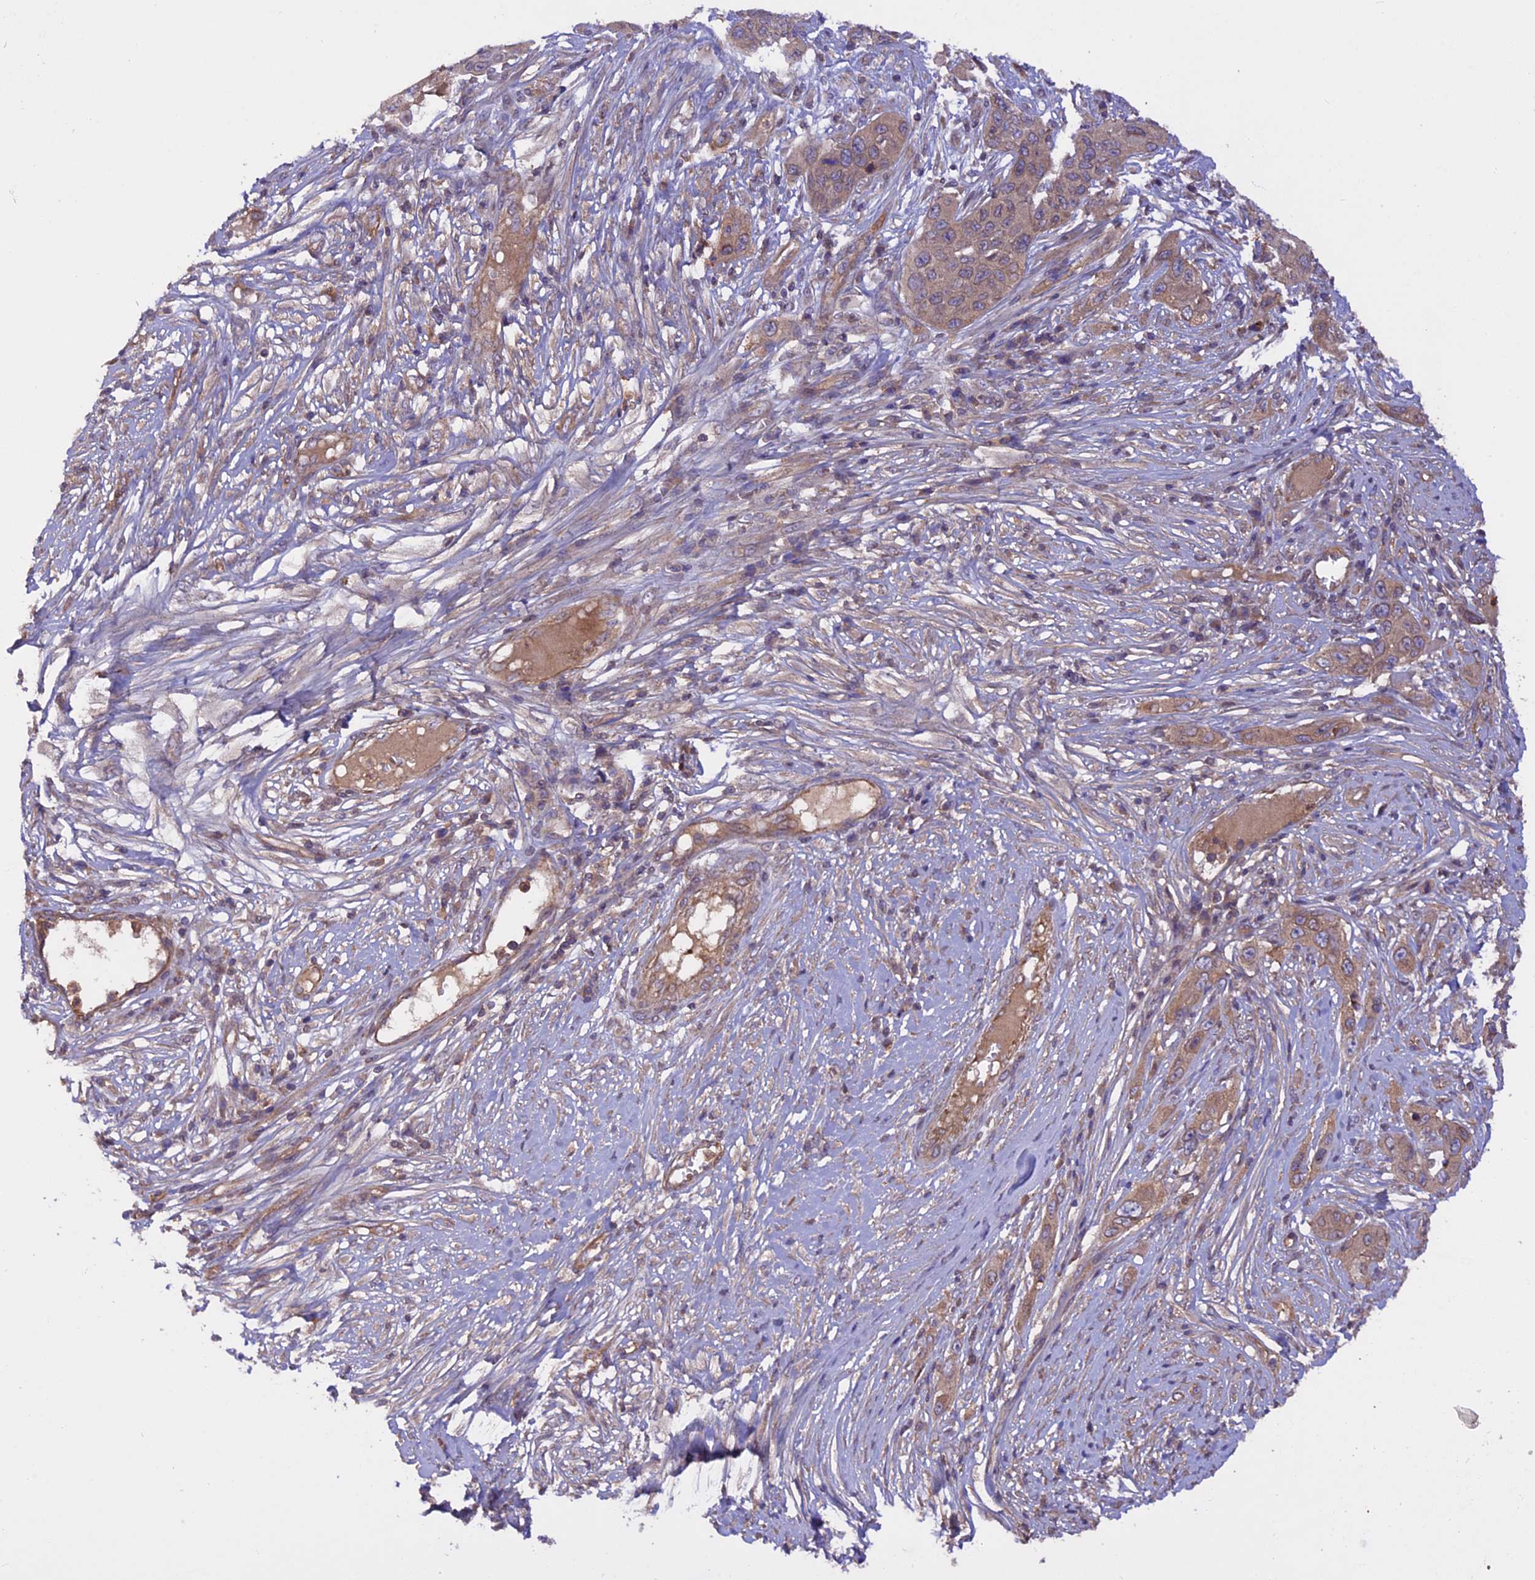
{"staining": {"intensity": "weak", "quantity": ">75%", "location": "cytoplasmic/membranous"}, "tissue": "skin cancer", "cell_type": "Tumor cells", "image_type": "cancer", "snomed": [{"axis": "morphology", "description": "Squamous cell carcinoma, NOS"}, {"axis": "topography", "description": "Skin"}], "caption": "IHC histopathology image of neoplastic tissue: human skin cancer (squamous cell carcinoma) stained using IHC displays low levels of weak protein expression localized specifically in the cytoplasmic/membranous of tumor cells, appearing as a cytoplasmic/membranous brown color.", "gene": "CCDC125", "patient": {"sex": "male", "age": 55}}